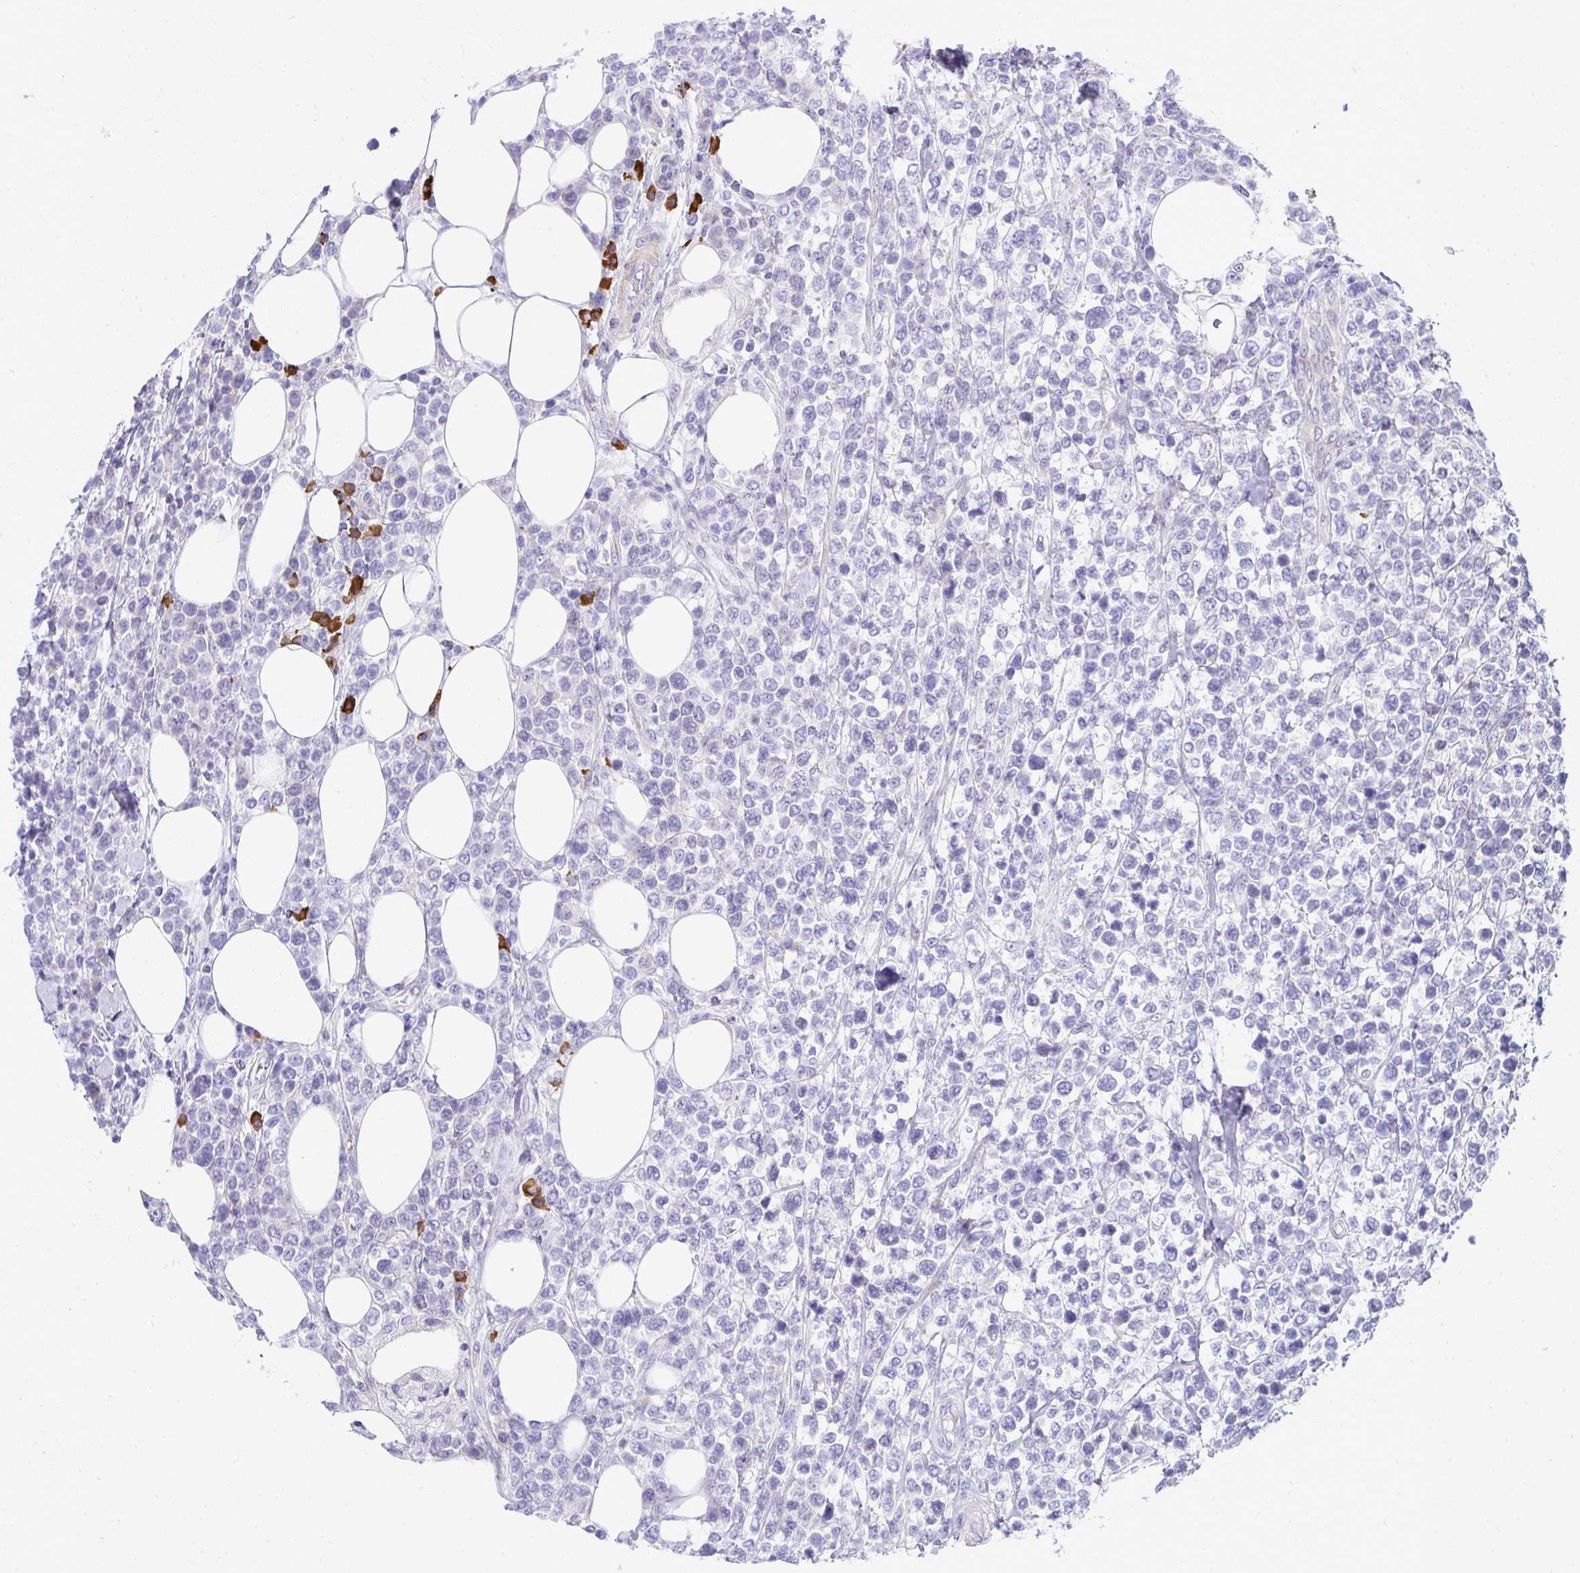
{"staining": {"intensity": "negative", "quantity": "none", "location": "none"}, "tissue": "lymphoma", "cell_type": "Tumor cells", "image_type": "cancer", "snomed": [{"axis": "morphology", "description": "Malignant lymphoma, non-Hodgkin's type, High grade"}, {"axis": "topography", "description": "Soft tissue"}], "caption": "Immunohistochemistry (IHC) histopathology image of high-grade malignant lymphoma, non-Hodgkin's type stained for a protein (brown), which displays no positivity in tumor cells.", "gene": "PUS7L", "patient": {"sex": "female", "age": 56}}